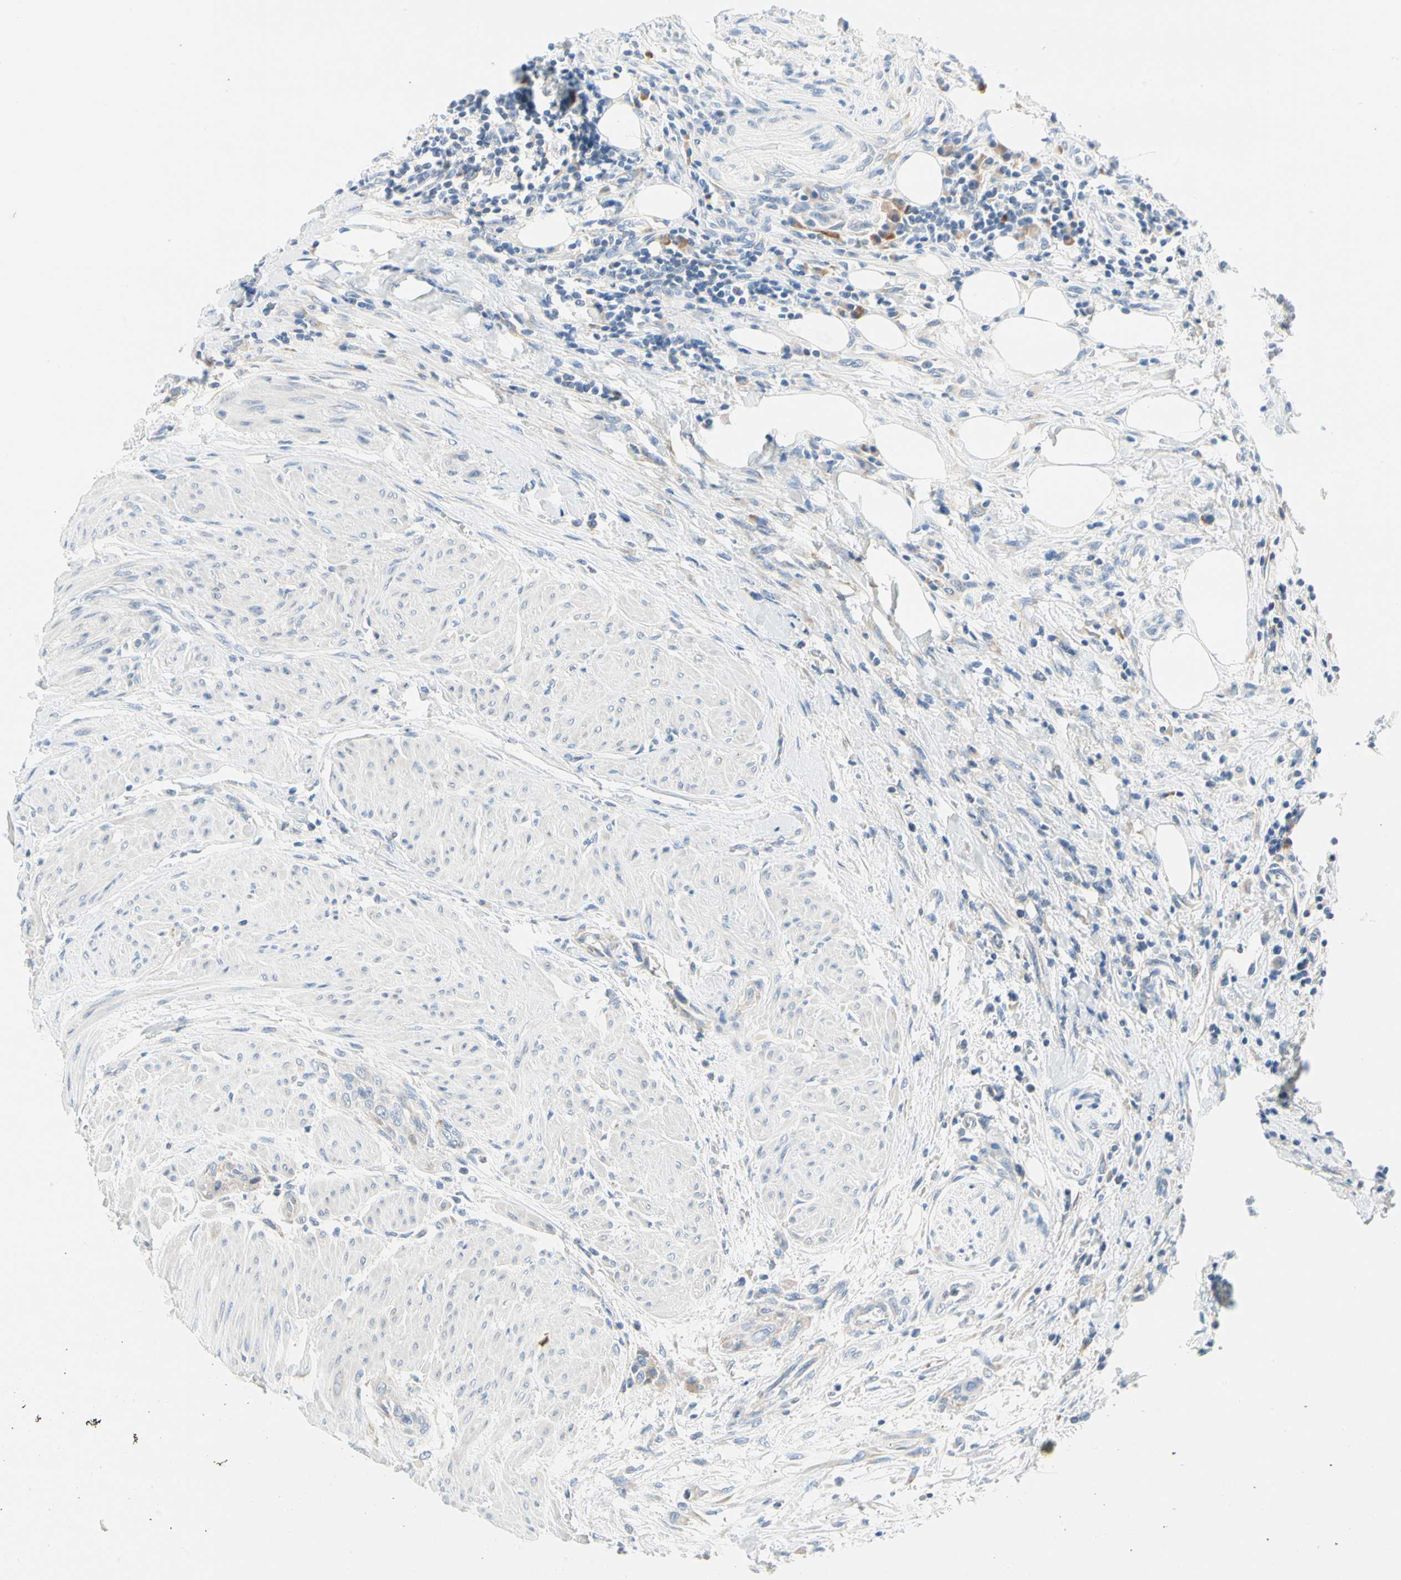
{"staining": {"intensity": "negative", "quantity": "none", "location": "none"}, "tissue": "urothelial cancer", "cell_type": "Tumor cells", "image_type": "cancer", "snomed": [{"axis": "morphology", "description": "Urothelial carcinoma, High grade"}, {"axis": "topography", "description": "Urinary bladder"}], "caption": "This is an IHC photomicrograph of human urothelial carcinoma (high-grade). There is no staining in tumor cells.", "gene": "STXBP1", "patient": {"sex": "male", "age": 35}}